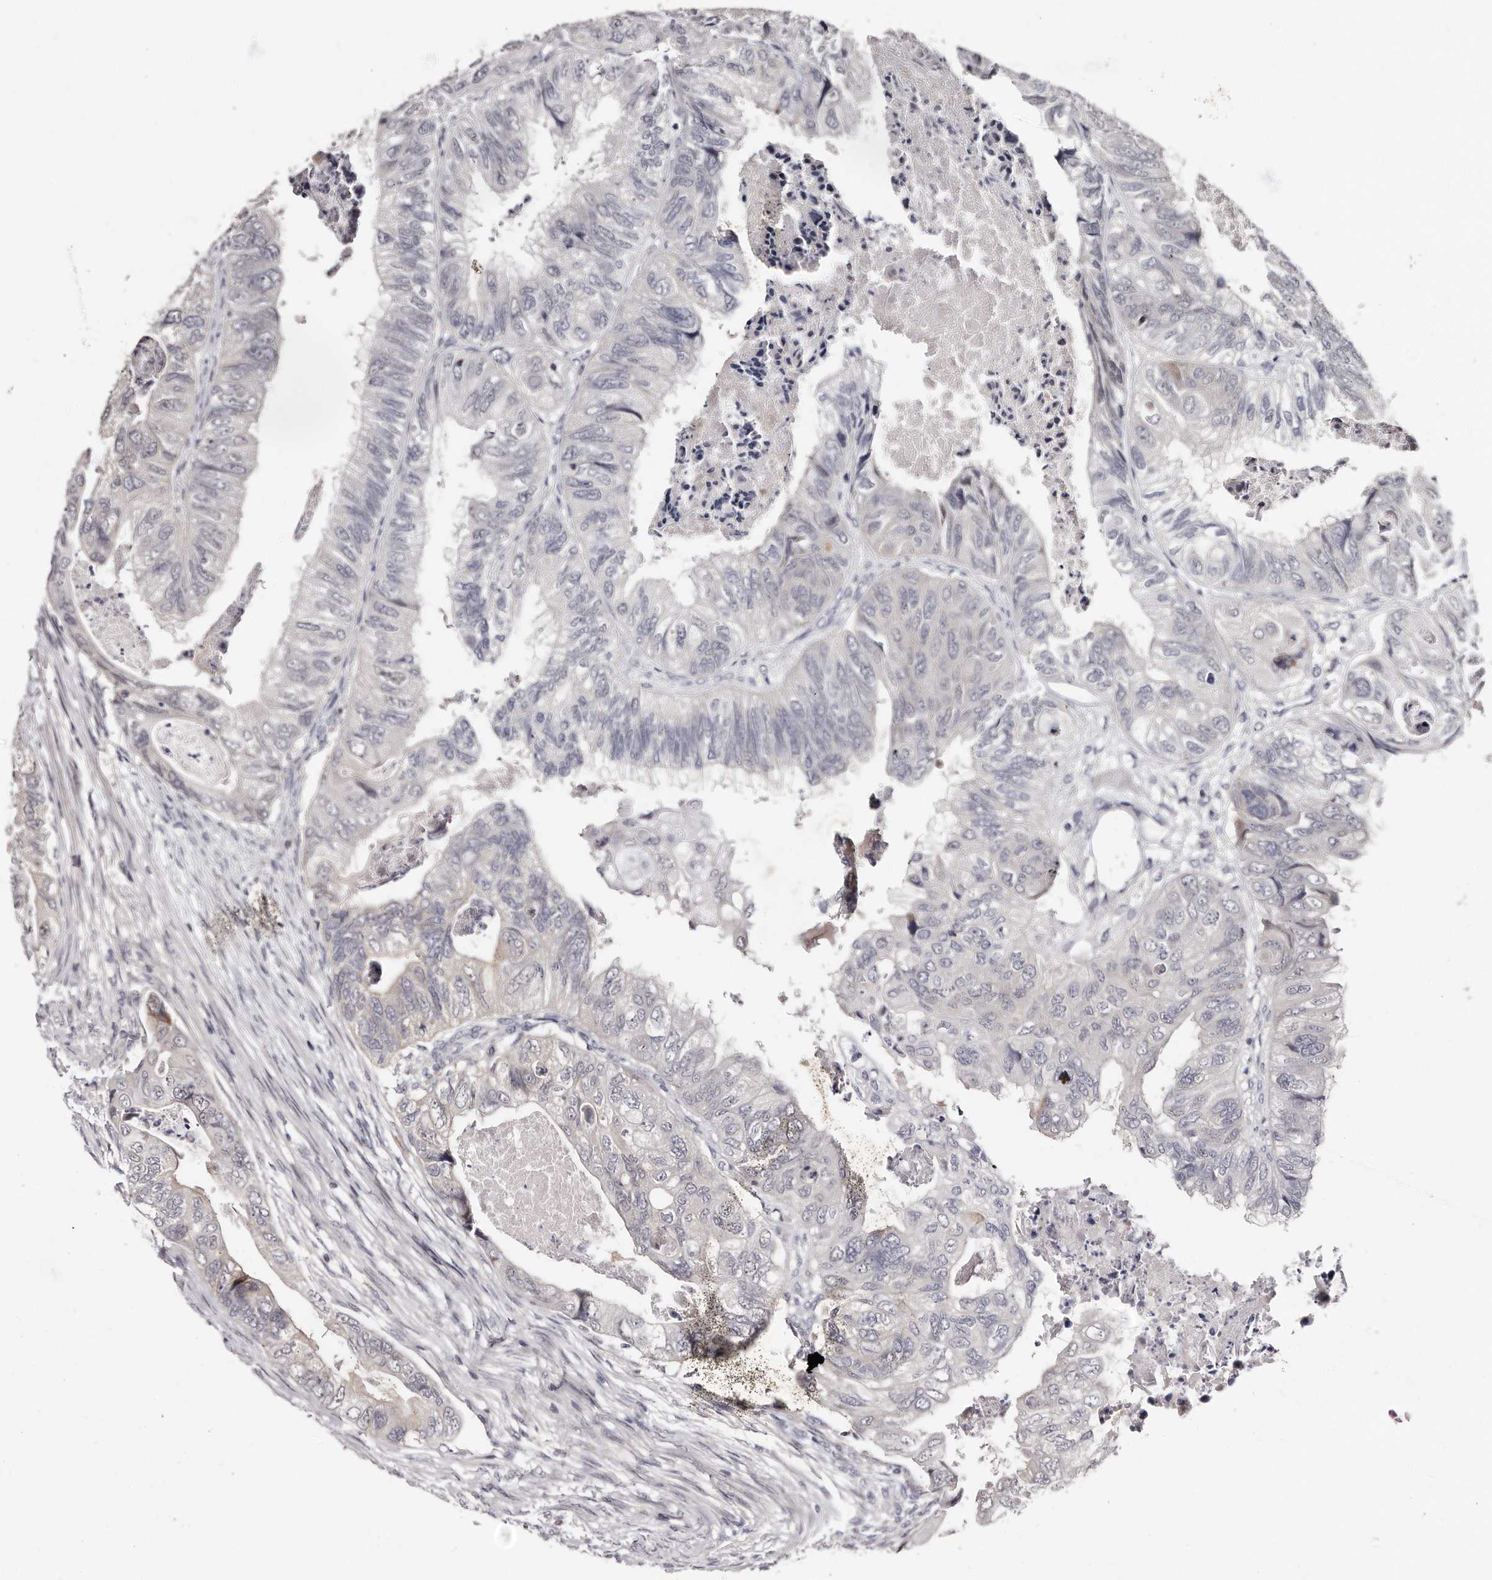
{"staining": {"intensity": "negative", "quantity": "none", "location": "none"}, "tissue": "colorectal cancer", "cell_type": "Tumor cells", "image_type": "cancer", "snomed": [{"axis": "morphology", "description": "Adenocarcinoma, NOS"}, {"axis": "topography", "description": "Rectum"}], "caption": "Tumor cells show no significant protein positivity in adenocarcinoma (colorectal).", "gene": "PHF20L1", "patient": {"sex": "male", "age": 63}}